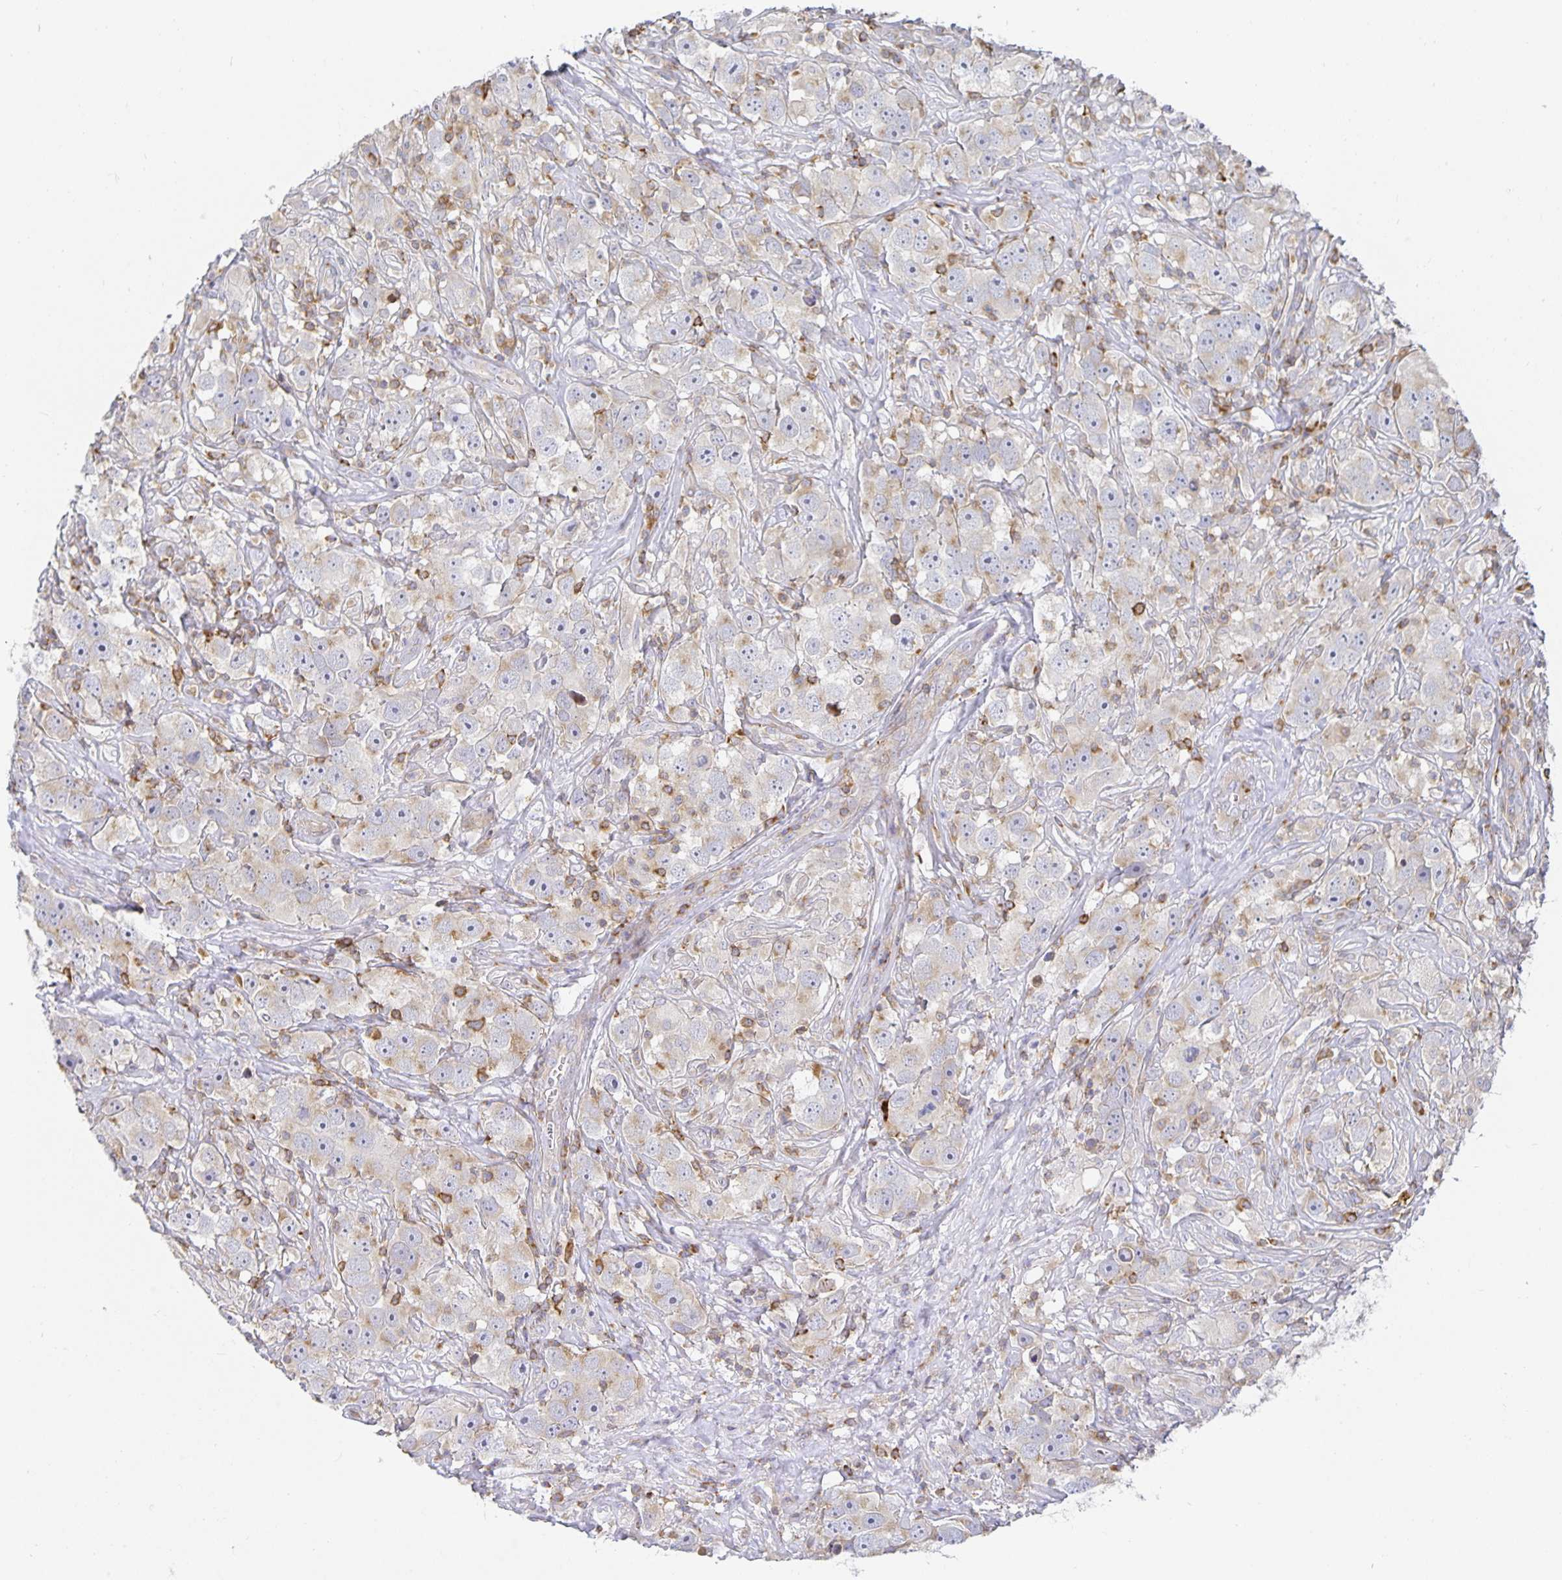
{"staining": {"intensity": "negative", "quantity": "none", "location": "none"}, "tissue": "testis cancer", "cell_type": "Tumor cells", "image_type": "cancer", "snomed": [{"axis": "morphology", "description": "Seminoma, NOS"}, {"axis": "topography", "description": "Testis"}], "caption": "Tumor cells are negative for brown protein staining in testis seminoma.", "gene": "NOMO1", "patient": {"sex": "male", "age": 49}}